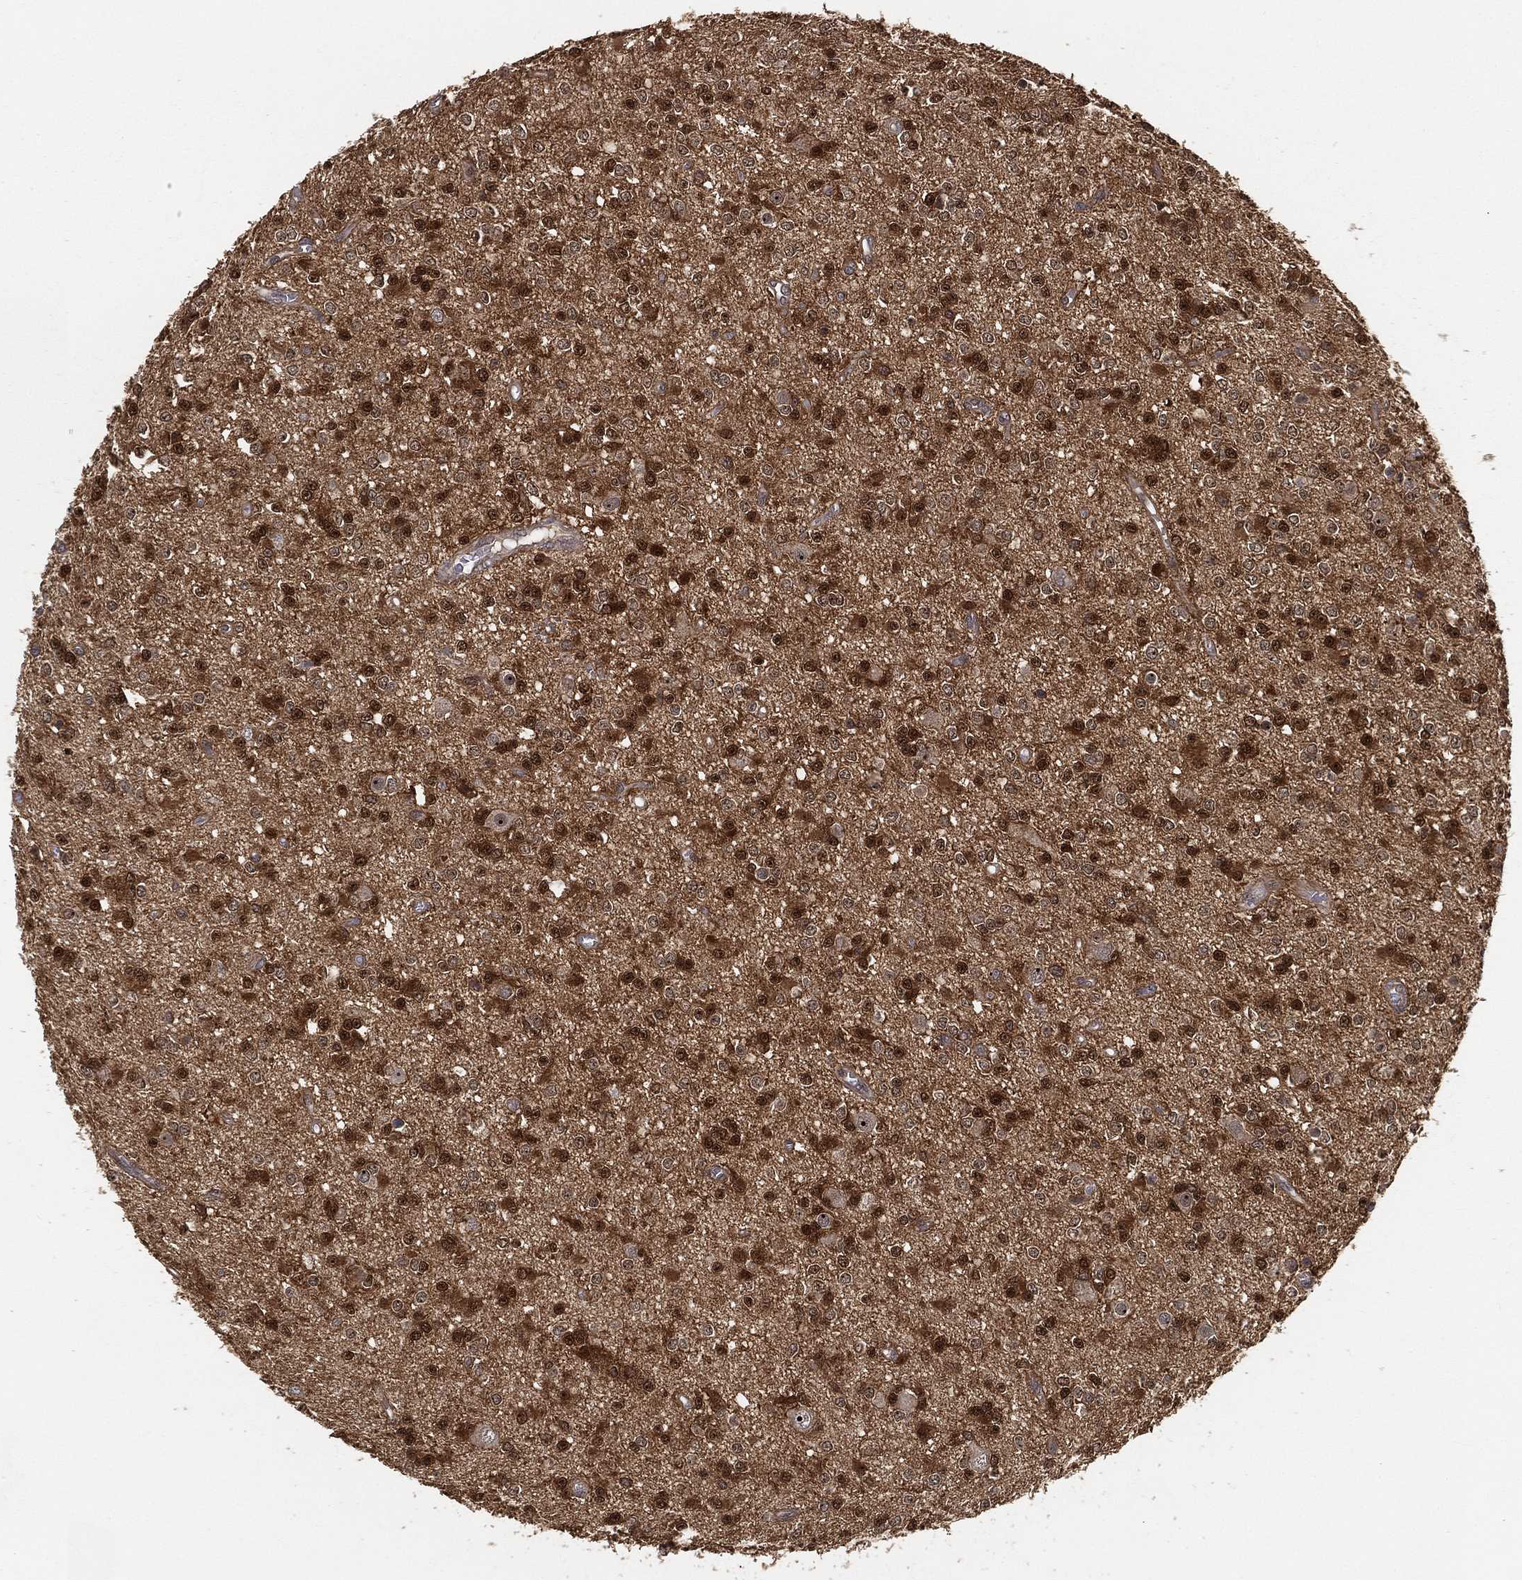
{"staining": {"intensity": "strong", "quantity": ">75%", "location": "nuclear"}, "tissue": "glioma", "cell_type": "Tumor cells", "image_type": "cancer", "snomed": [{"axis": "morphology", "description": "Glioma, malignant, Low grade"}, {"axis": "topography", "description": "Brain"}], "caption": "Glioma was stained to show a protein in brown. There is high levels of strong nuclear positivity in about >75% of tumor cells.", "gene": "CRYL1", "patient": {"sex": "female", "age": 45}}